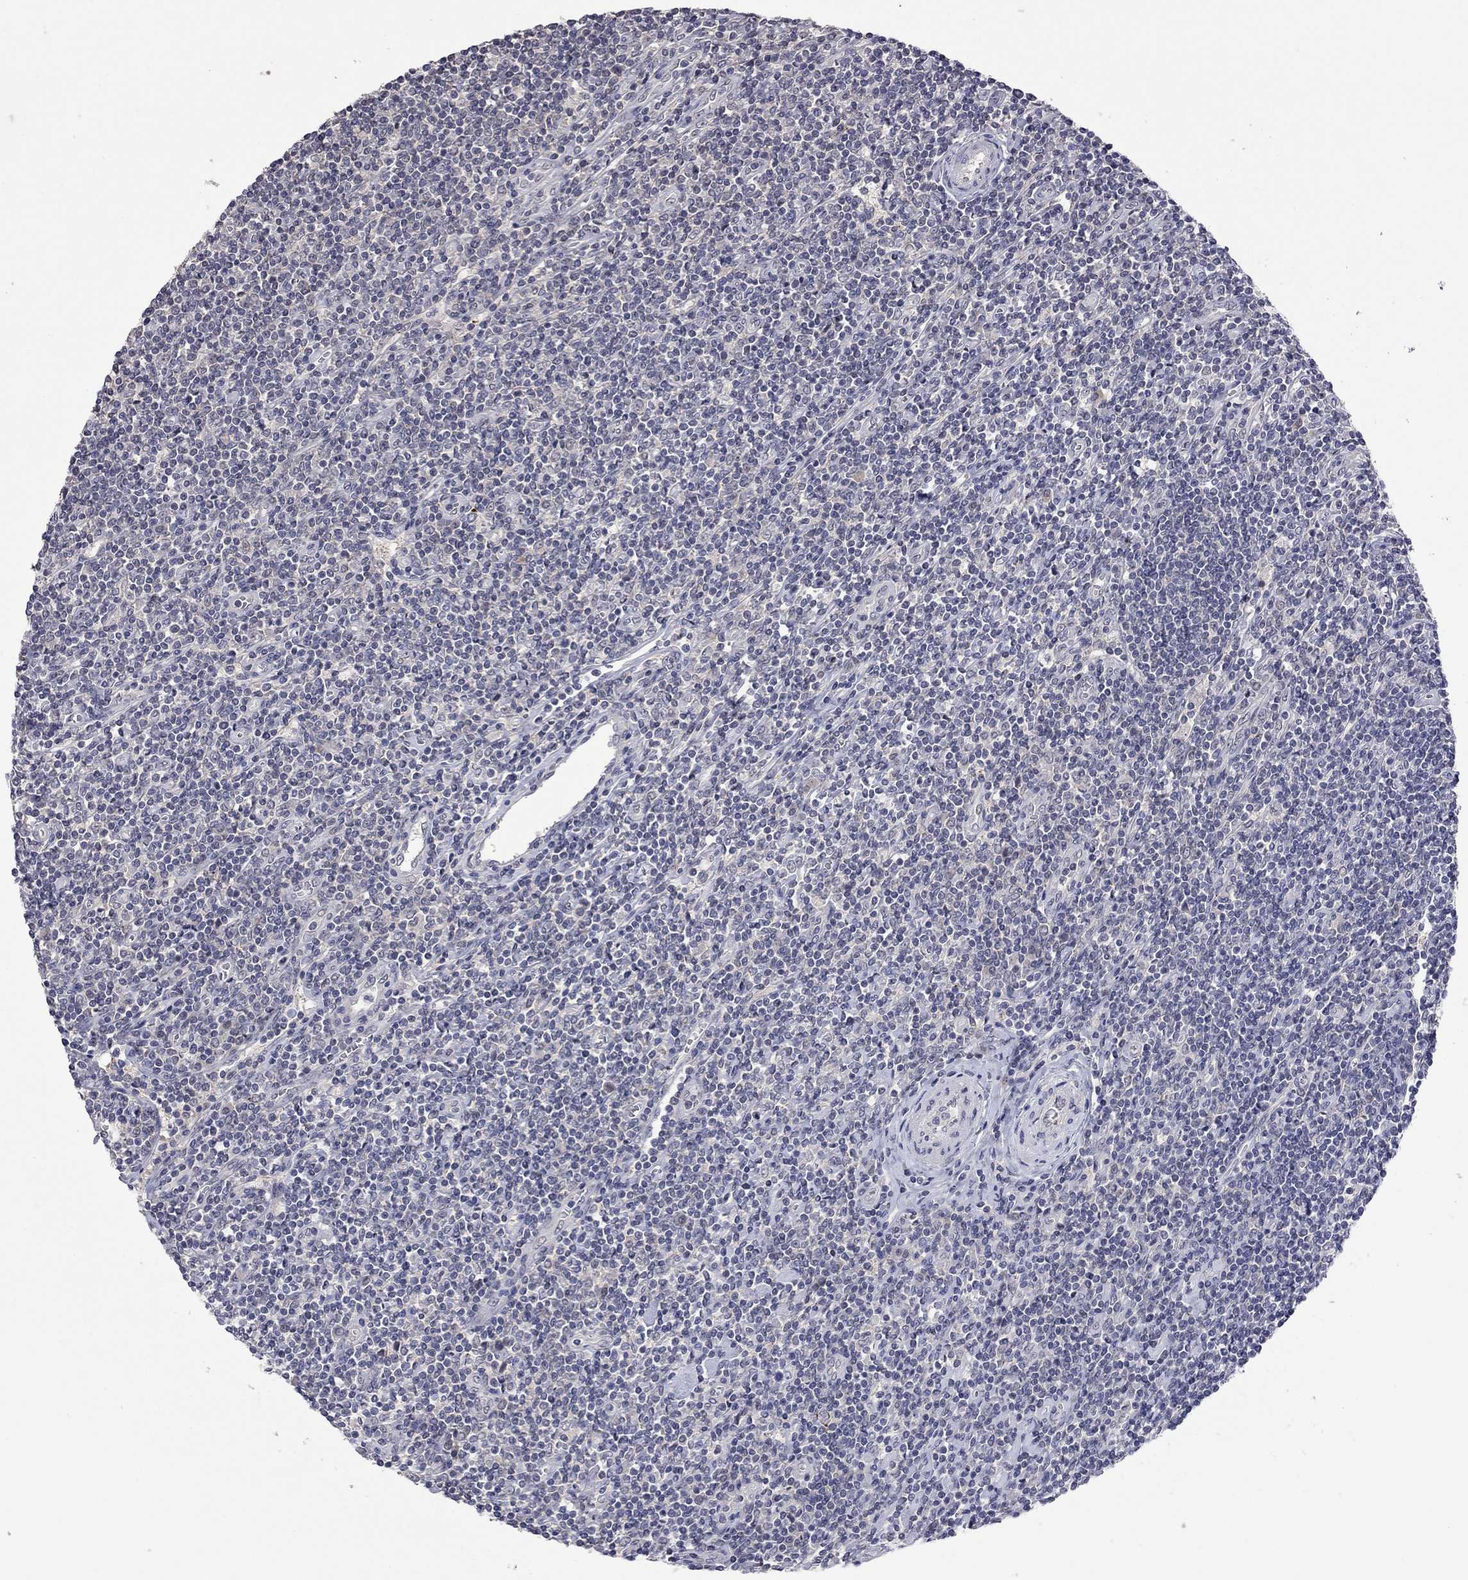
{"staining": {"intensity": "negative", "quantity": "none", "location": "none"}, "tissue": "lymphoma", "cell_type": "Tumor cells", "image_type": "cancer", "snomed": [{"axis": "morphology", "description": "Hodgkin's disease, NOS"}, {"axis": "topography", "description": "Lymph node"}], "caption": "Hodgkin's disease was stained to show a protein in brown. There is no significant staining in tumor cells.", "gene": "FABP12", "patient": {"sex": "male", "age": 40}}